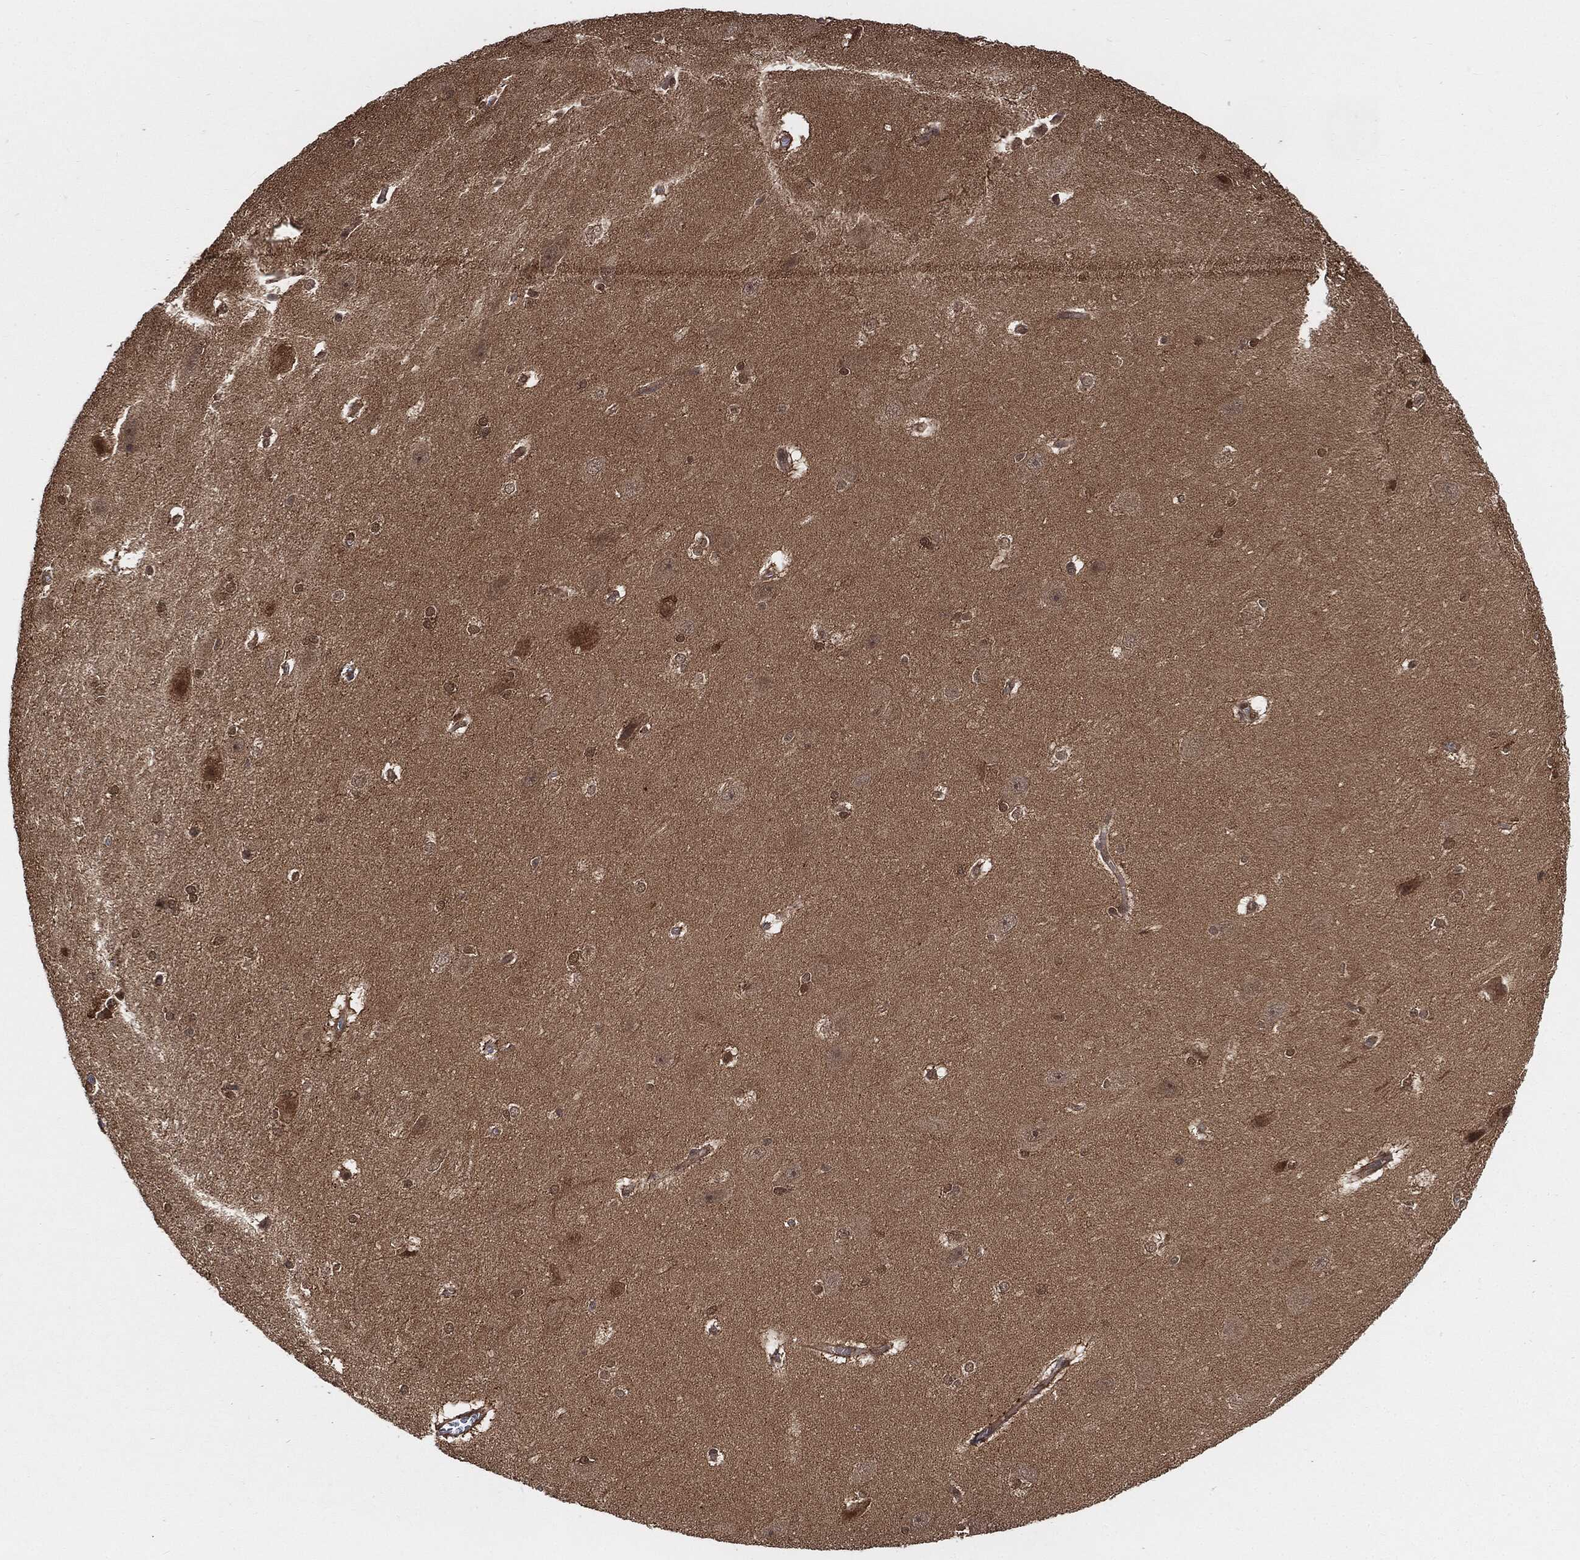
{"staining": {"intensity": "moderate", "quantity": "<25%", "location": "cytoplasmic/membranous,nuclear"}, "tissue": "hippocampus", "cell_type": "Glial cells", "image_type": "normal", "snomed": [{"axis": "morphology", "description": "Normal tissue, NOS"}, {"axis": "topography", "description": "Cerebral cortex"}, {"axis": "topography", "description": "Hippocampus"}], "caption": "Immunohistochemistry (IHC) of unremarkable human hippocampus exhibits low levels of moderate cytoplasmic/membranous,nuclear expression in approximately <25% of glial cells.", "gene": "CUTA", "patient": {"sex": "female", "age": 19}}